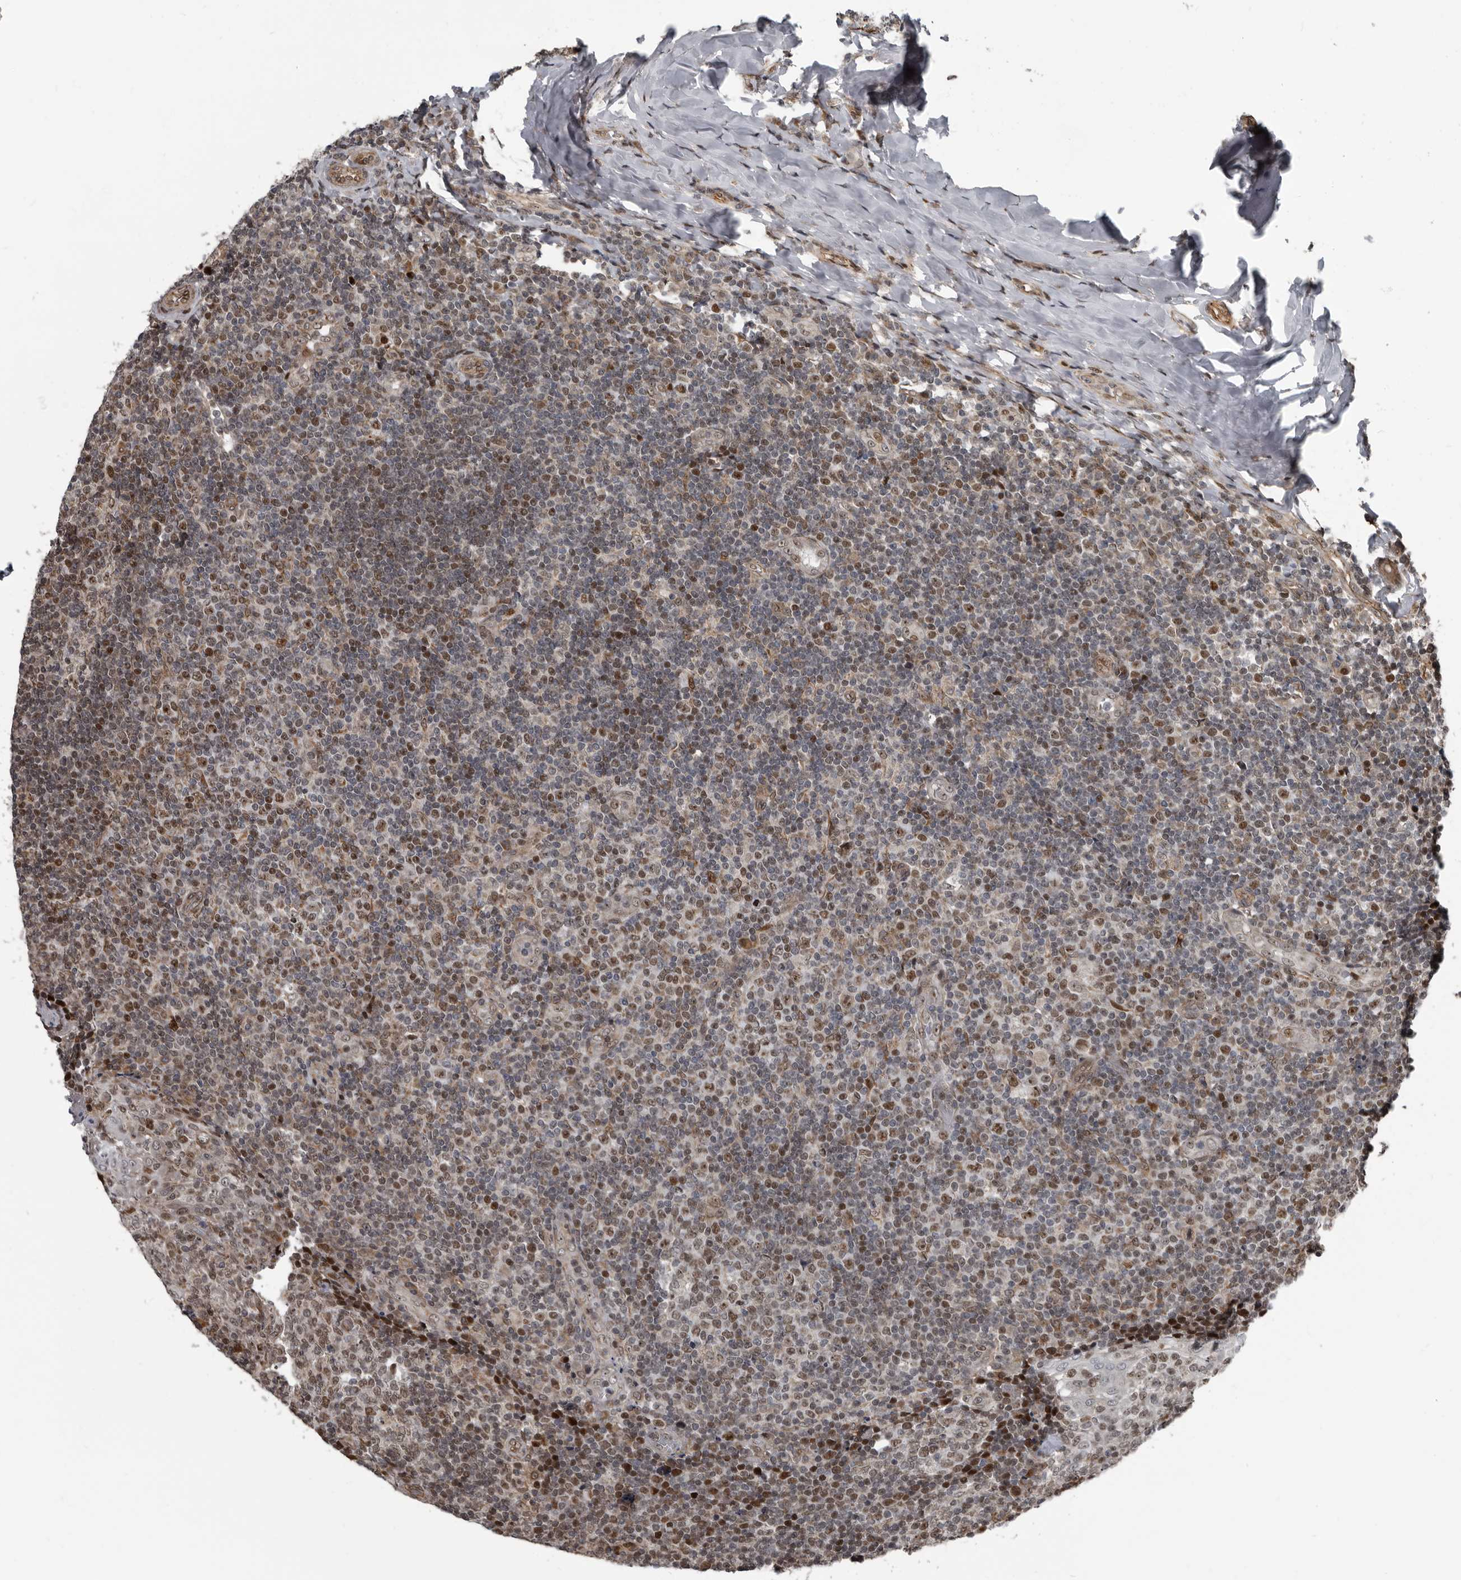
{"staining": {"intensity": "moderate", "quantity": ">75%", "location": "nuclear"}, "tissue": "tonsil", "cell_type": "Germinal center cells", "image_type": "normal", "snomed": [{"axis": "morphology", "description": "Normal tissue, NOS"}, {"axis": "topography", "description": "Tonsil"}], "caption": "Protein expression analysis of normal tonsil reveals moderate nuclear staining in about >75% of germinal center cells. (DAB (3,3'-diaminobenzidine) IHC, brown staining for protein, blue staining for nuclei).", "gene": "CHD1L", "patient": {"sex": "female", "age": 19}}